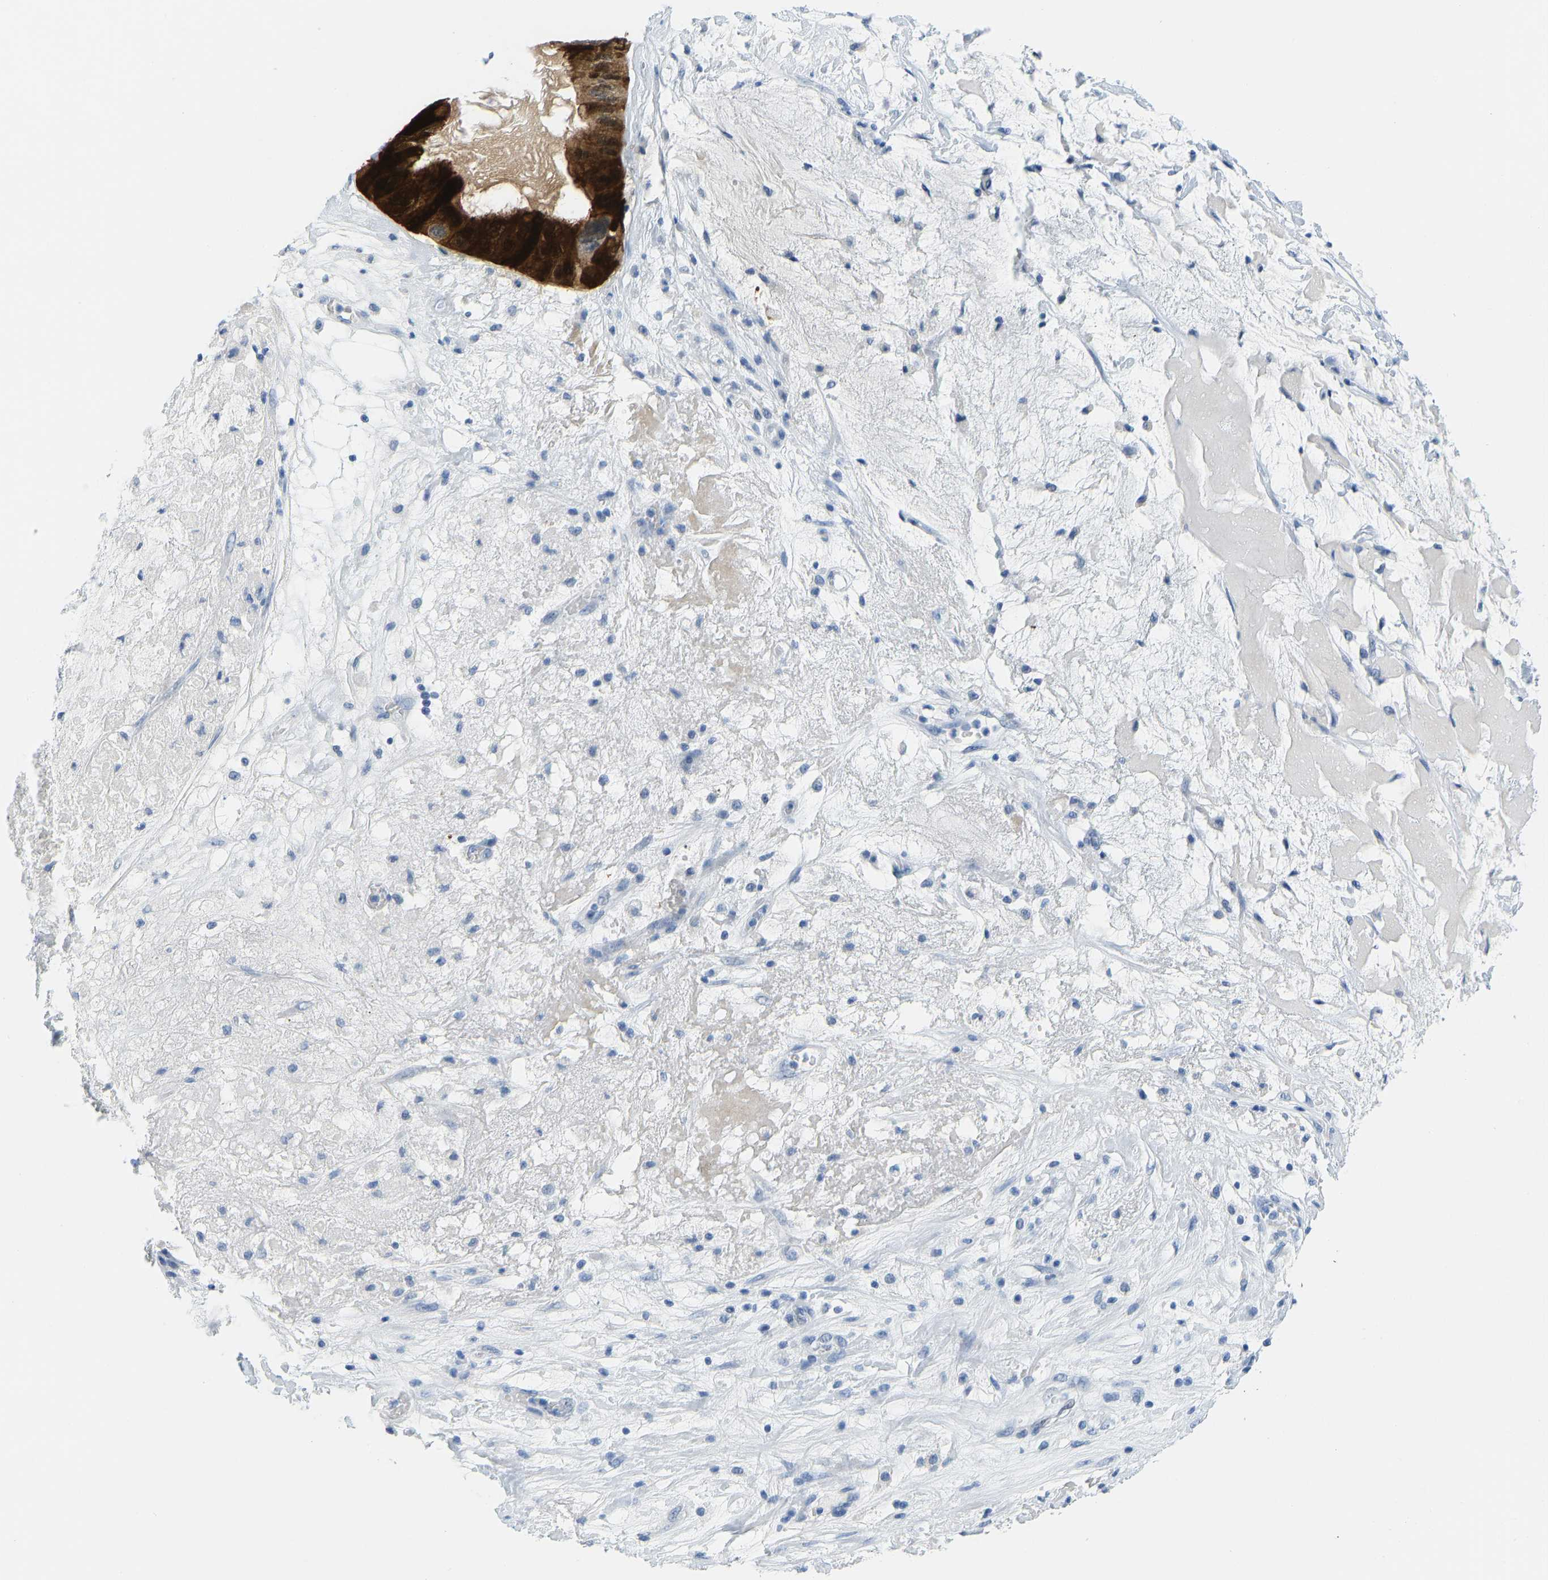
{"staining": {"intensity": "strong", "quantity": ">75%", "location": "cytoplasmic/membranous"}, "tissue": "ovarian cancer", "cell_type": "Tumor cells", "image_type": "cancer", "snomed": [{"axis": "morphology", "description": "Cystadenocarcinoma, mucinous, NOS"}, {"axis": "topography", "description": "Ovary"}], "caption": "Protein analysis of ovarian cancer tissue exhibits strong cytoplasmic/membranous staining in about >75% of tumor cells.", "gene": "SERPINB3", "patient": {"sex": "female", "age": 80}}